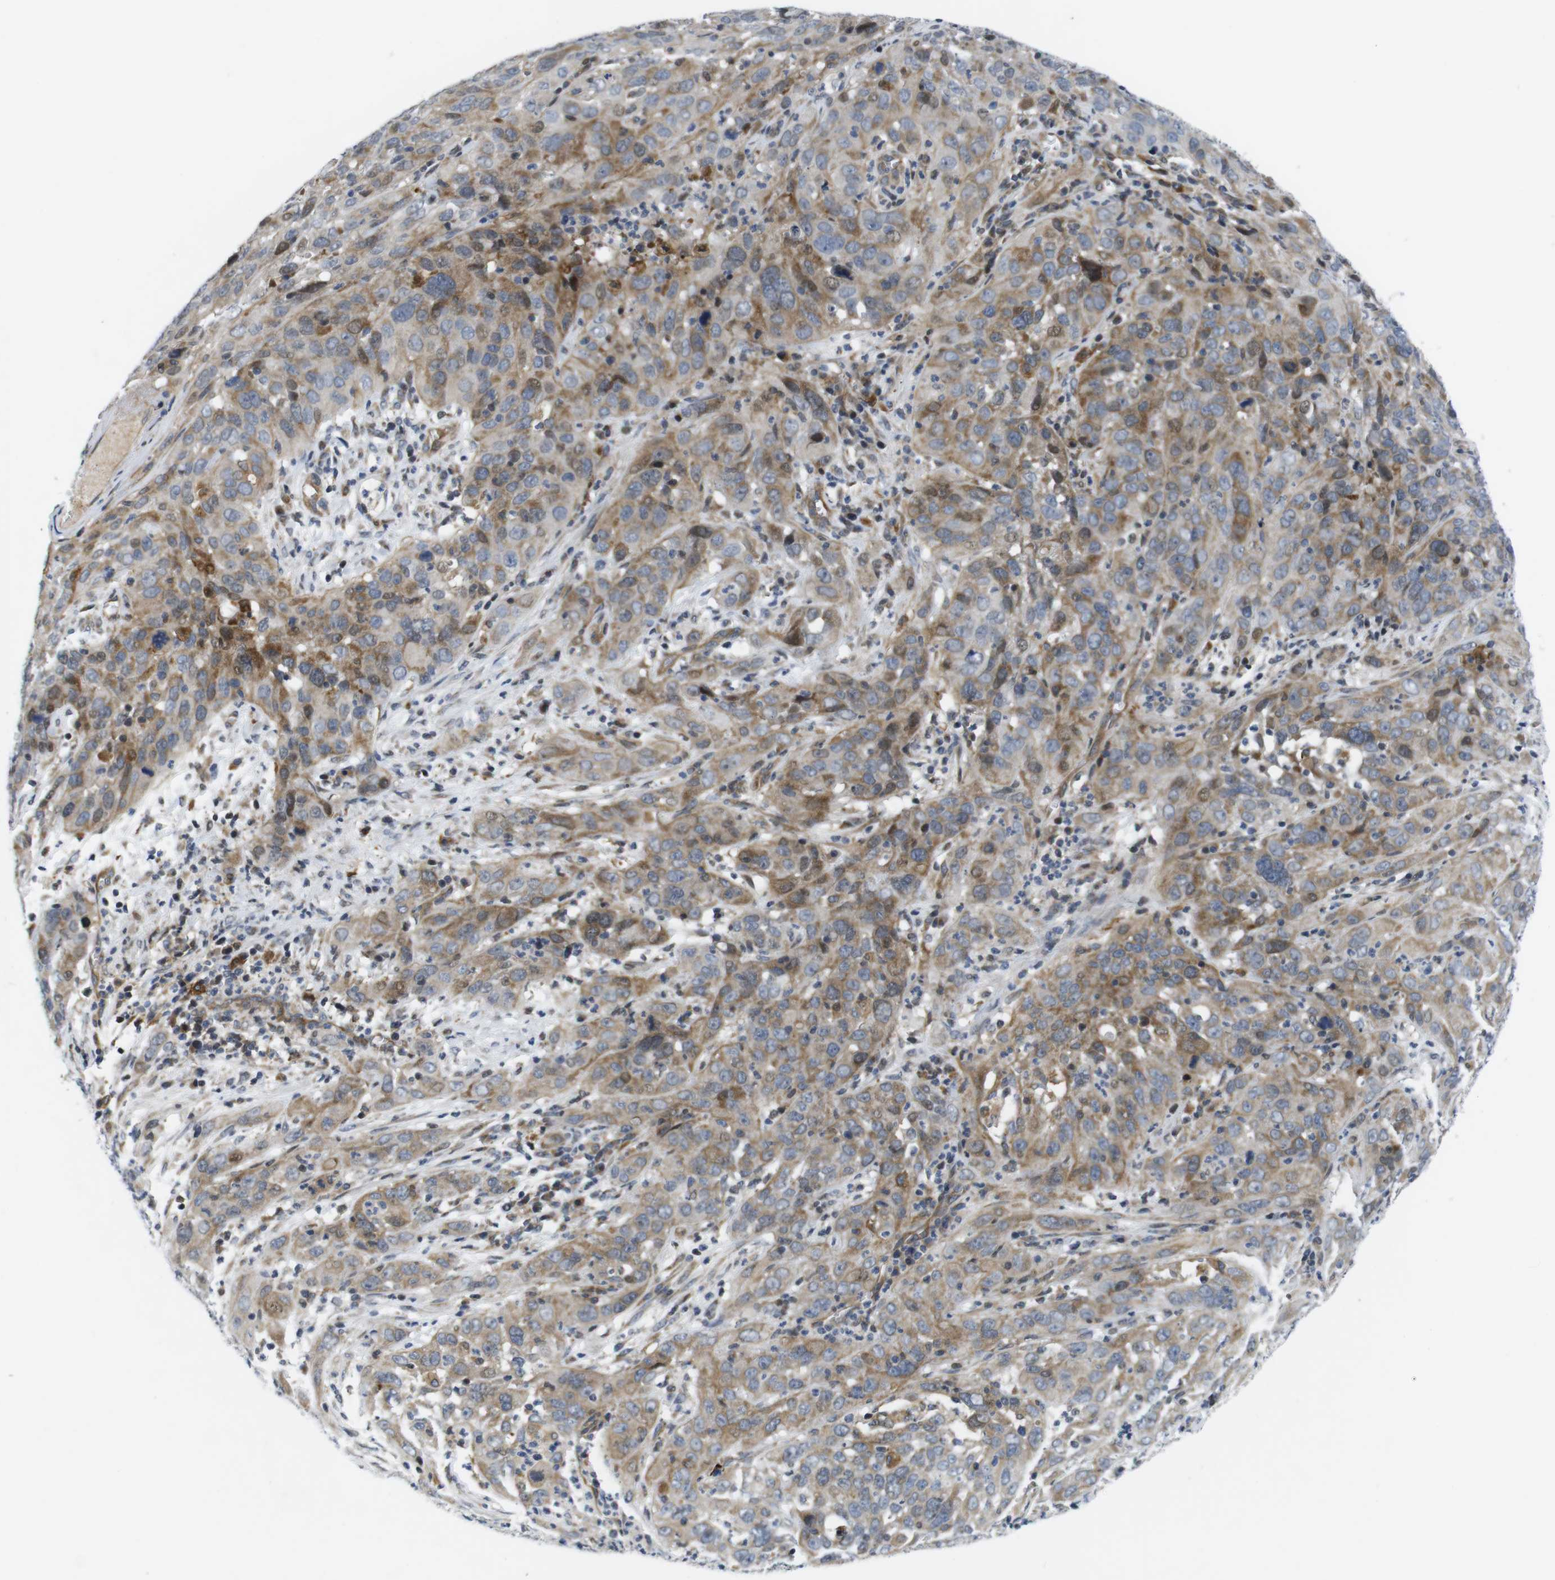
{"staining": {"intensity": "moderate", "quantity": ">75%", "location": "cytoplasmic/membranous"}, "tissue": "cervical cancer", "cell_type": "Tumor cells", "image_type": "cancer", "snomed": [{"axis": "morphology", "description": "Squamous cell carcinoma, NOS"}, {"axis": "topography", "description": "Cervix"}], "caption": "Protein expression analysis of human cervical squamous cell carcinoma reveals moderate cytoplasmic/membranous positivity in about >75% of tumor cells. Nuclei are stained in blue.", "gene": "ROBO2", "patient": {"sex": "female", "age": 32}}